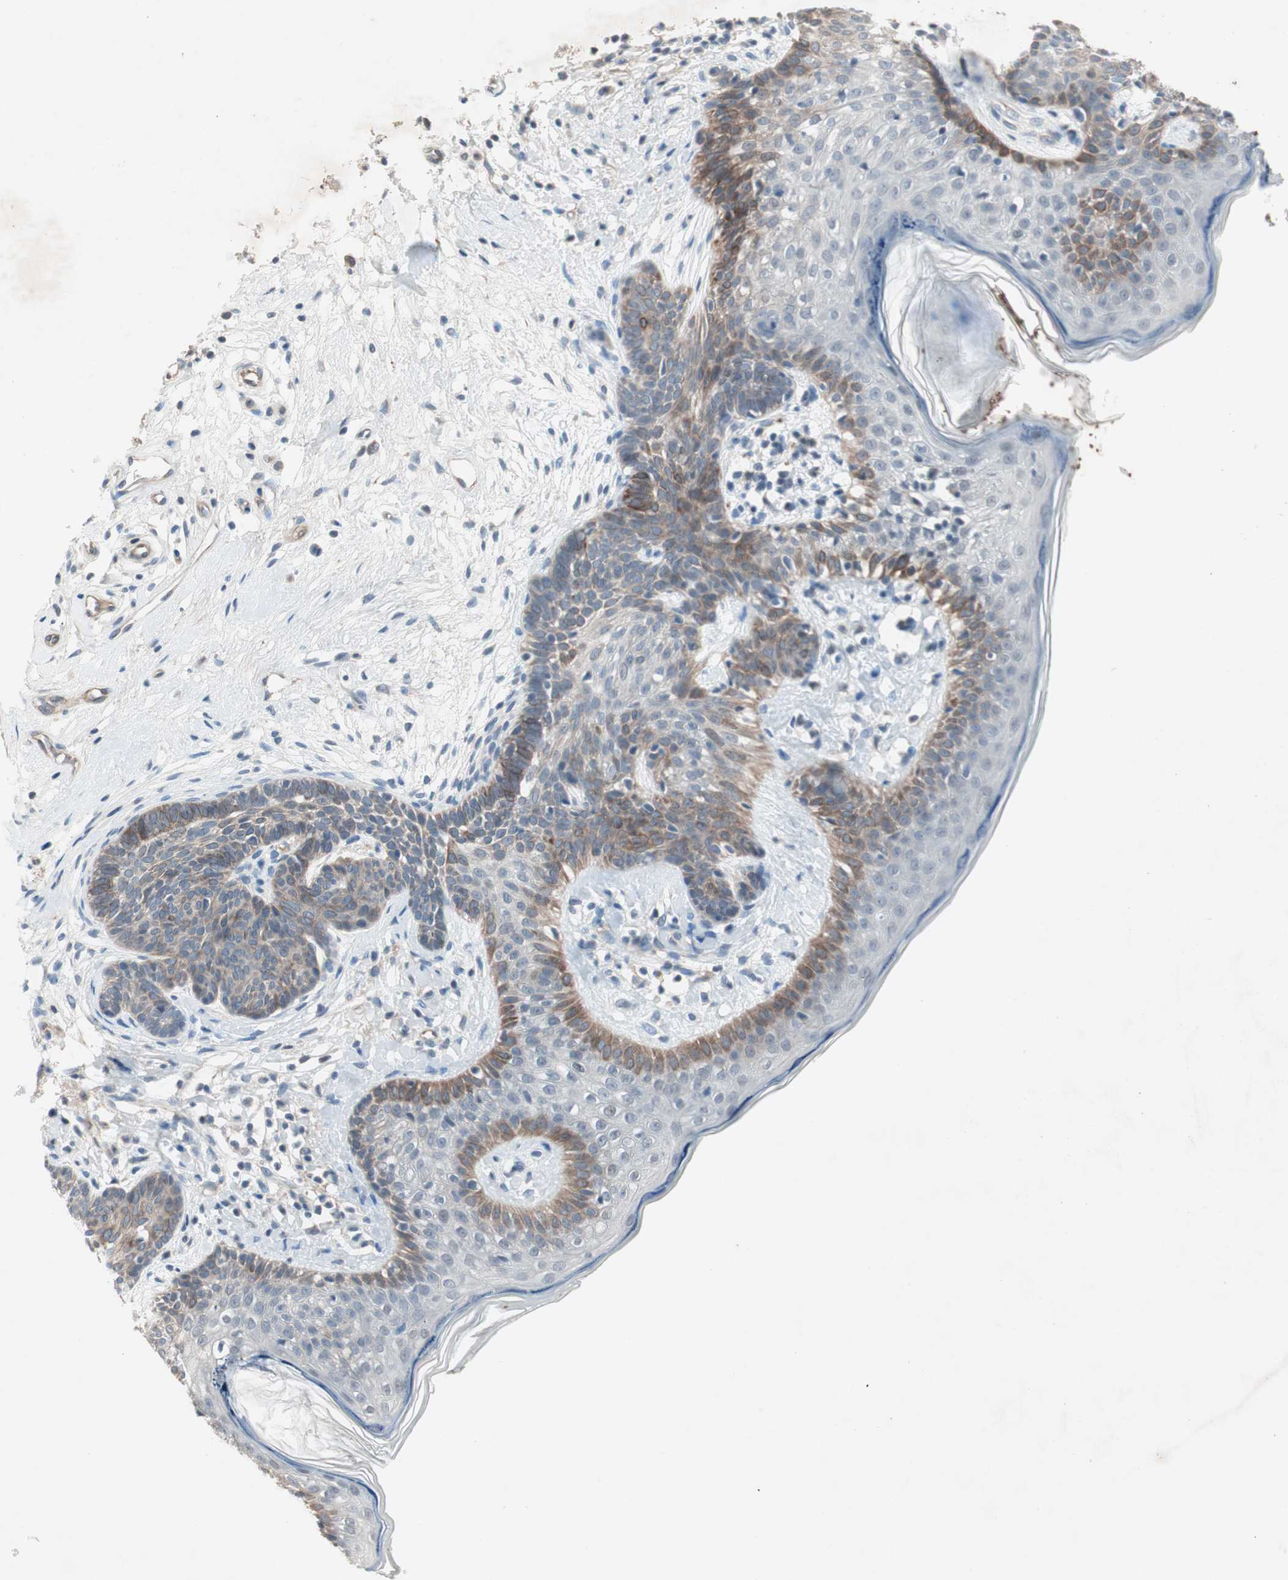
{"staining": {"intensity": "weak", "quantity": "25%-75%", "location": "cytoplasmic/membranous"}, "tissue": "skin cancer", "cell_type": "Tumor cells", "image_type": "cancer", "snomed": [{"axis": "morphology", "description": "Developmental malformation"}, {"axis": "morphology", "description": "Basal cell carcinoma"}, {"axis": "topography", "description": "Skin"}], "caption": "Protein expression analysis of skin basal cell carcinoma exhibits weak cytoplasmic/membranous staining in about 25%-75% of tumor cells.", "gene": "ITGB4", "patient": {"sex": "female", "age": 62}}